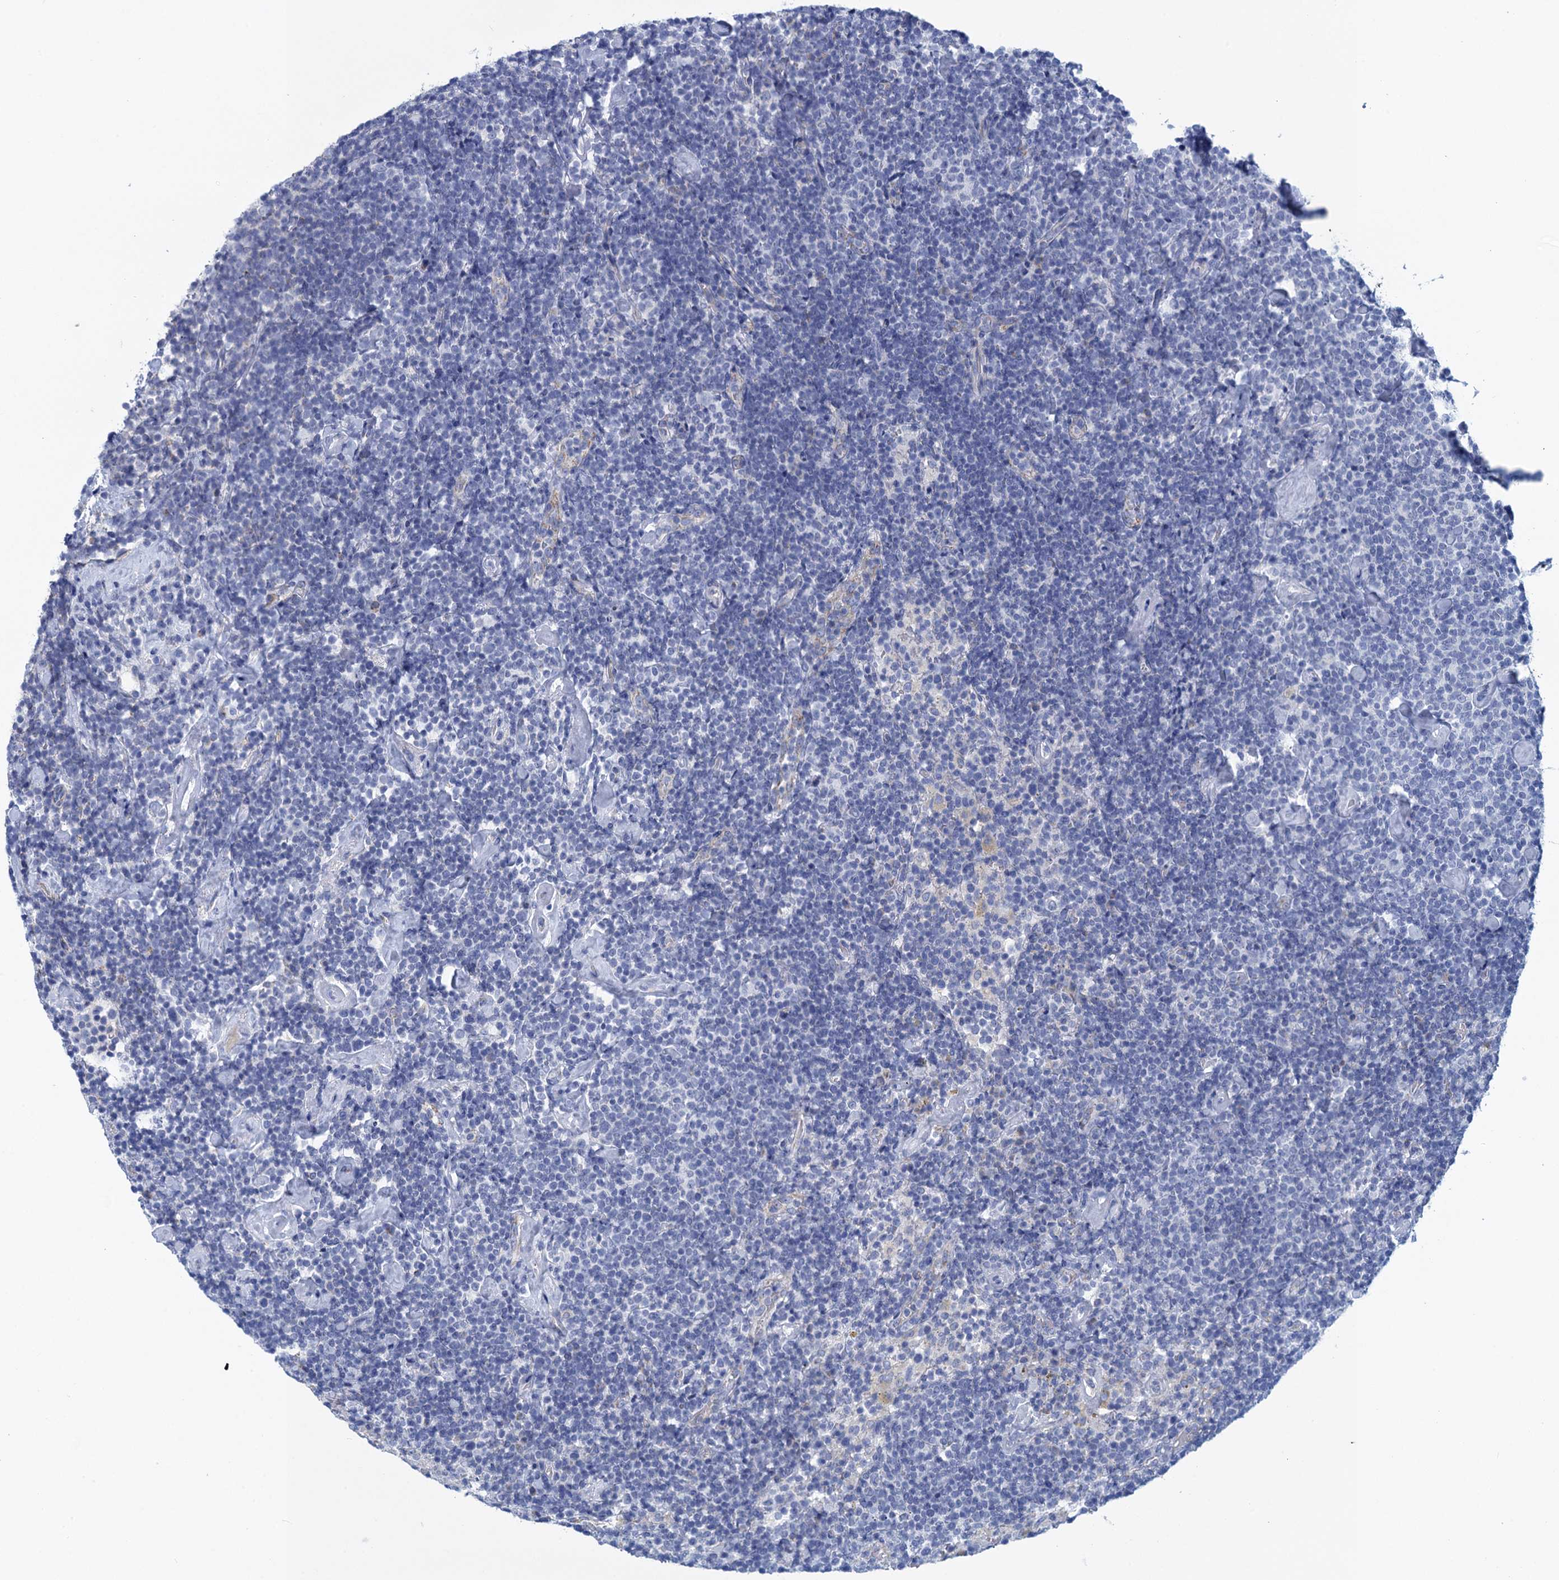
{"staining": {"intensity": "negative", "quantity": "none", "location": "none"}, "tissue": "lymphoma", "cell_type": "Tumor cells", "image_type": "cancer", "snomed": [{"axis": "morphology", "description": "Malignant lymphoma, non-Hodgkin's type, High grade"}, {"axis": "topography", "description": "Lymph node"}], "caption": "An image of human high-grade malignant lymphoma, non-Hodgkin's type is negative for staining in tumor cells.", "gene": "SCEL", "patient": {"sex": "male", "age": 61}}